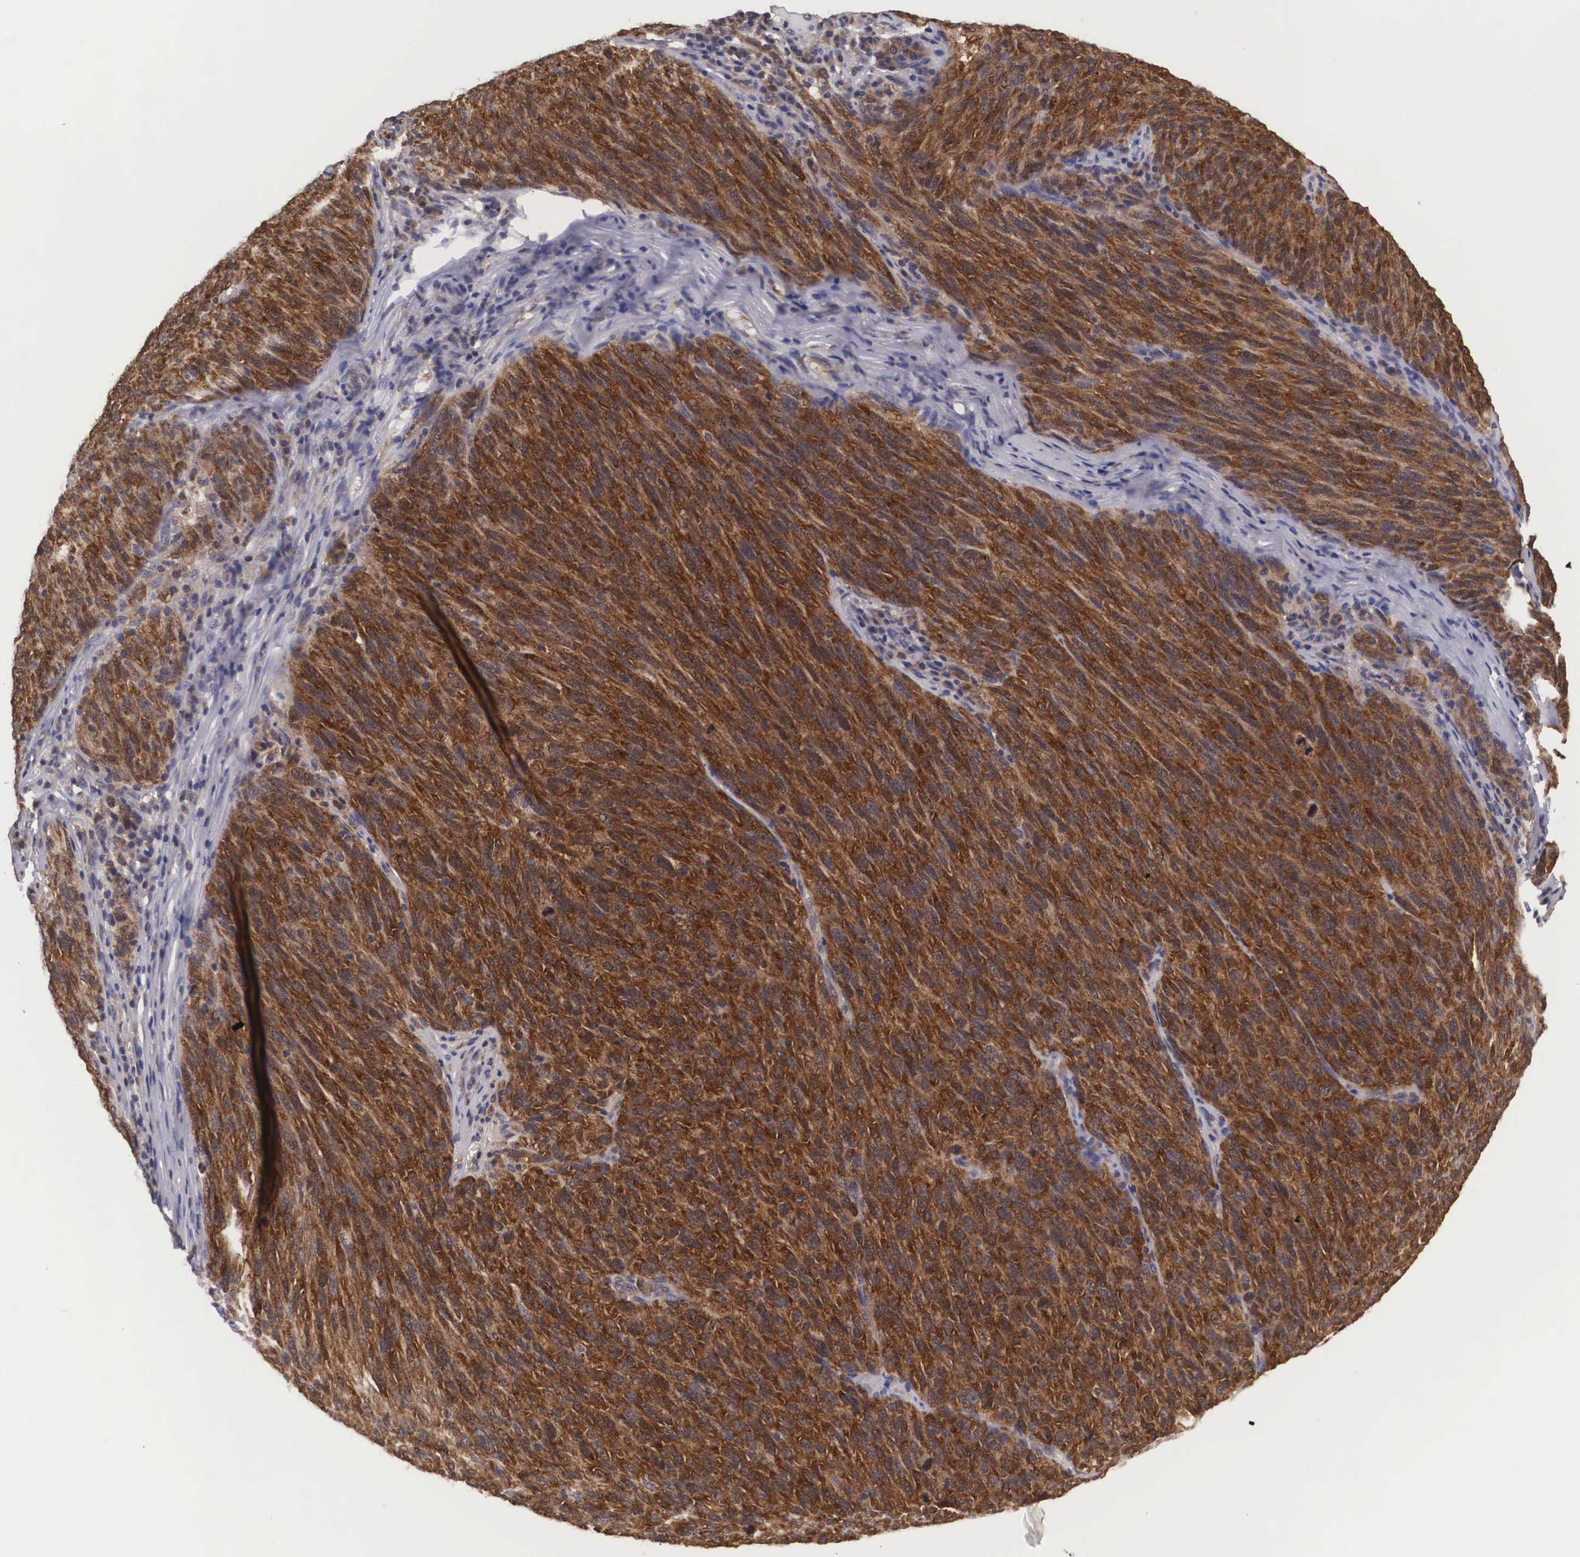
{"staining": {"intensity": "strong", "quantity": ">75%", "location": "cytoplasmic/membranous"}, "tissue": "melanoma", "cell_type": "Tumor cells", "image_type": "cancer", "snomed": [{"axis": "morphology", "description": "Malignant melanoma, NOS"}, {"axis": "topography", "description": "Skin"}], "caption": "High-magnification brightfield microscopy of malignant melanoma stained with DAB (3,3'-diaminobenzidine) (brown) and counterstained with hematoxylin (blue). tumor cells exhibit strong cytoplasmic/membranous expression is present in about>75% of cells.", "gene": "ADSL", "patient": {"sex": "male", "age": 76}}